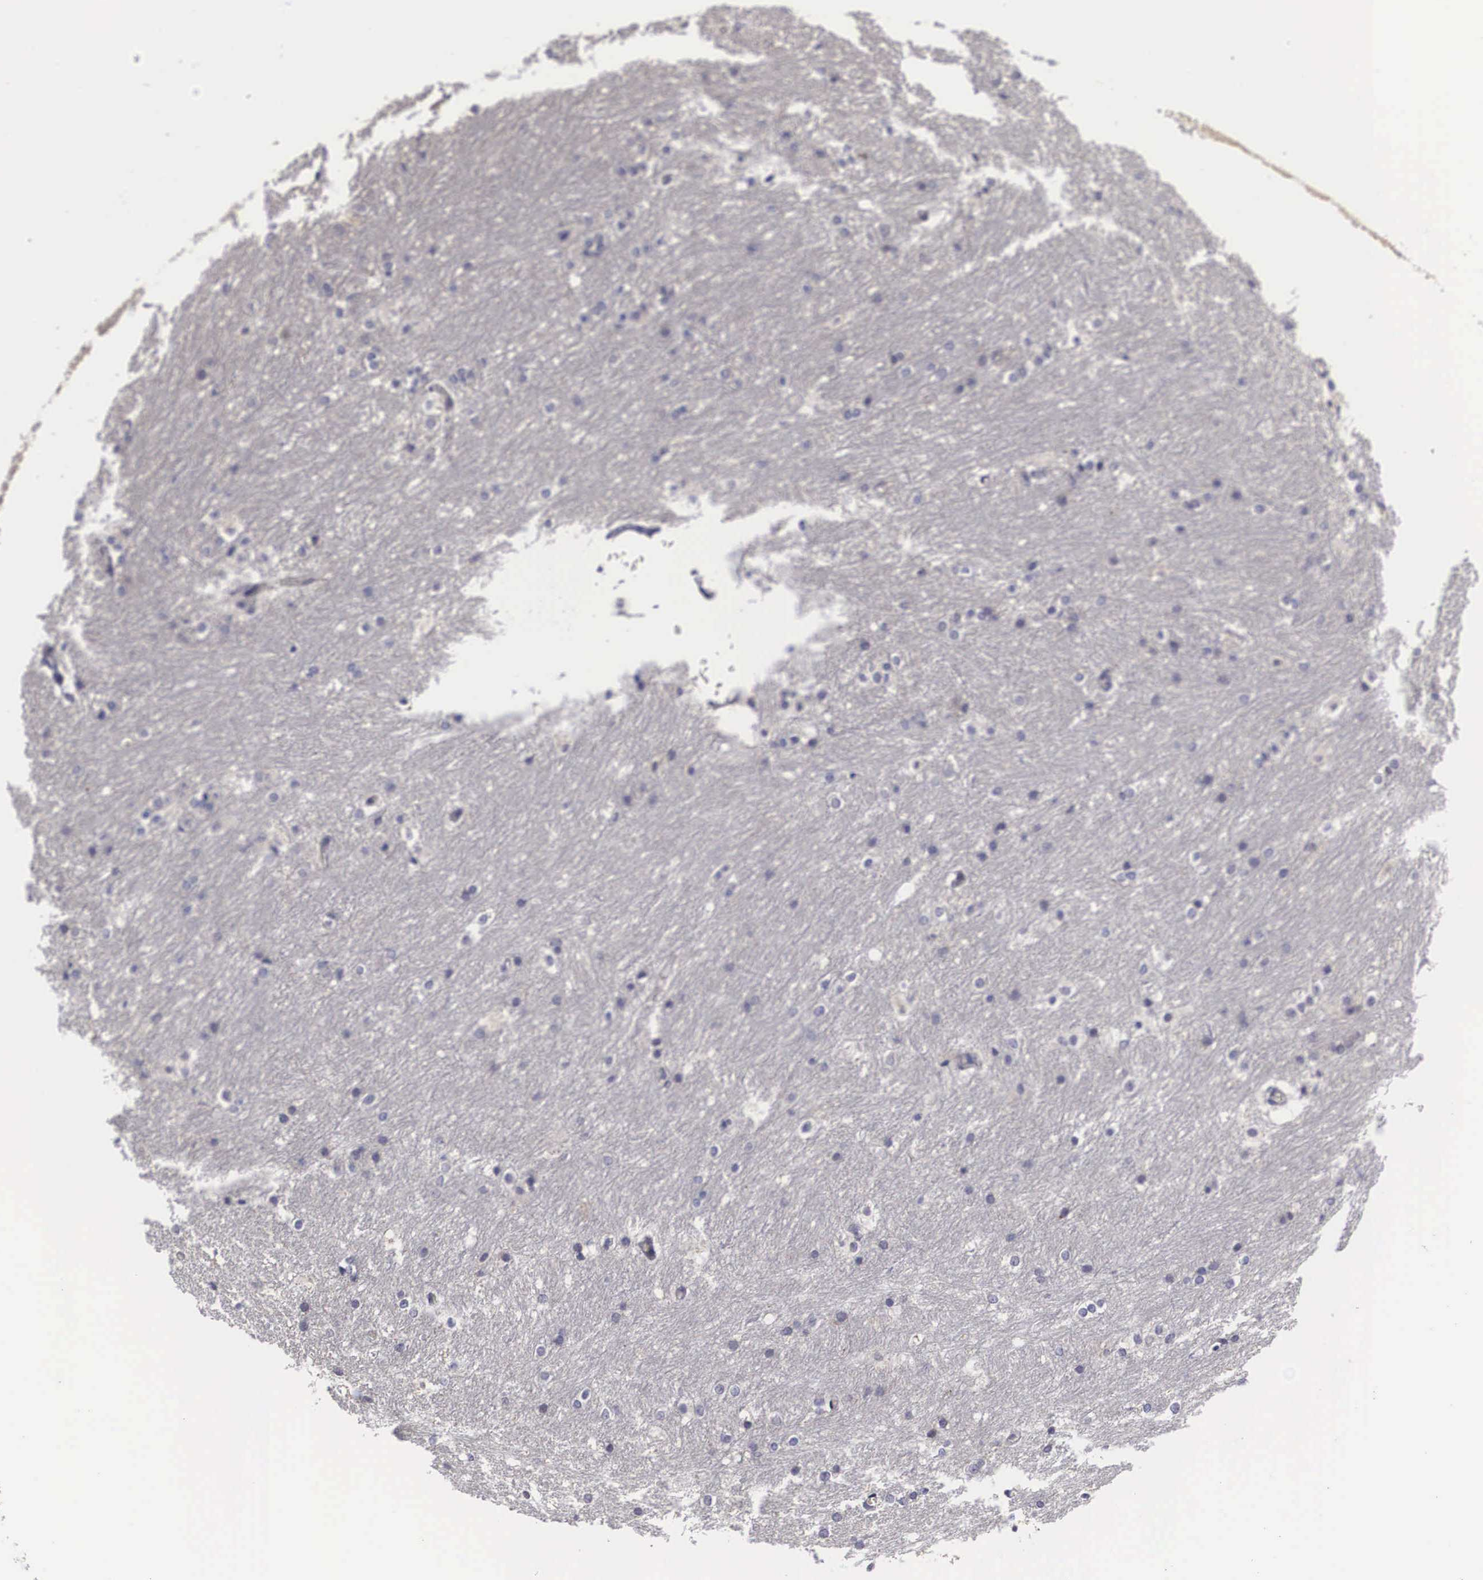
{"staining": {"intensity": "negative", "quantity": "none", "location": "none"}, "tissue": "caudate", "cell_type": "Glial cells", "image_type": "normal", "snomed": [{"axis": "morphology", "description": "Normal tissue, NOS"}, {"axis": "topography", "description": "Lateral ventricle wall"}], "caption": "High power microscopy micrograph of an immunohistochemistry histopathology image of unremarkable caudate, revealing no significant expression in glial cells.", "gene": "CRELD2", "patient": {"sex": "female", "age": 19}}